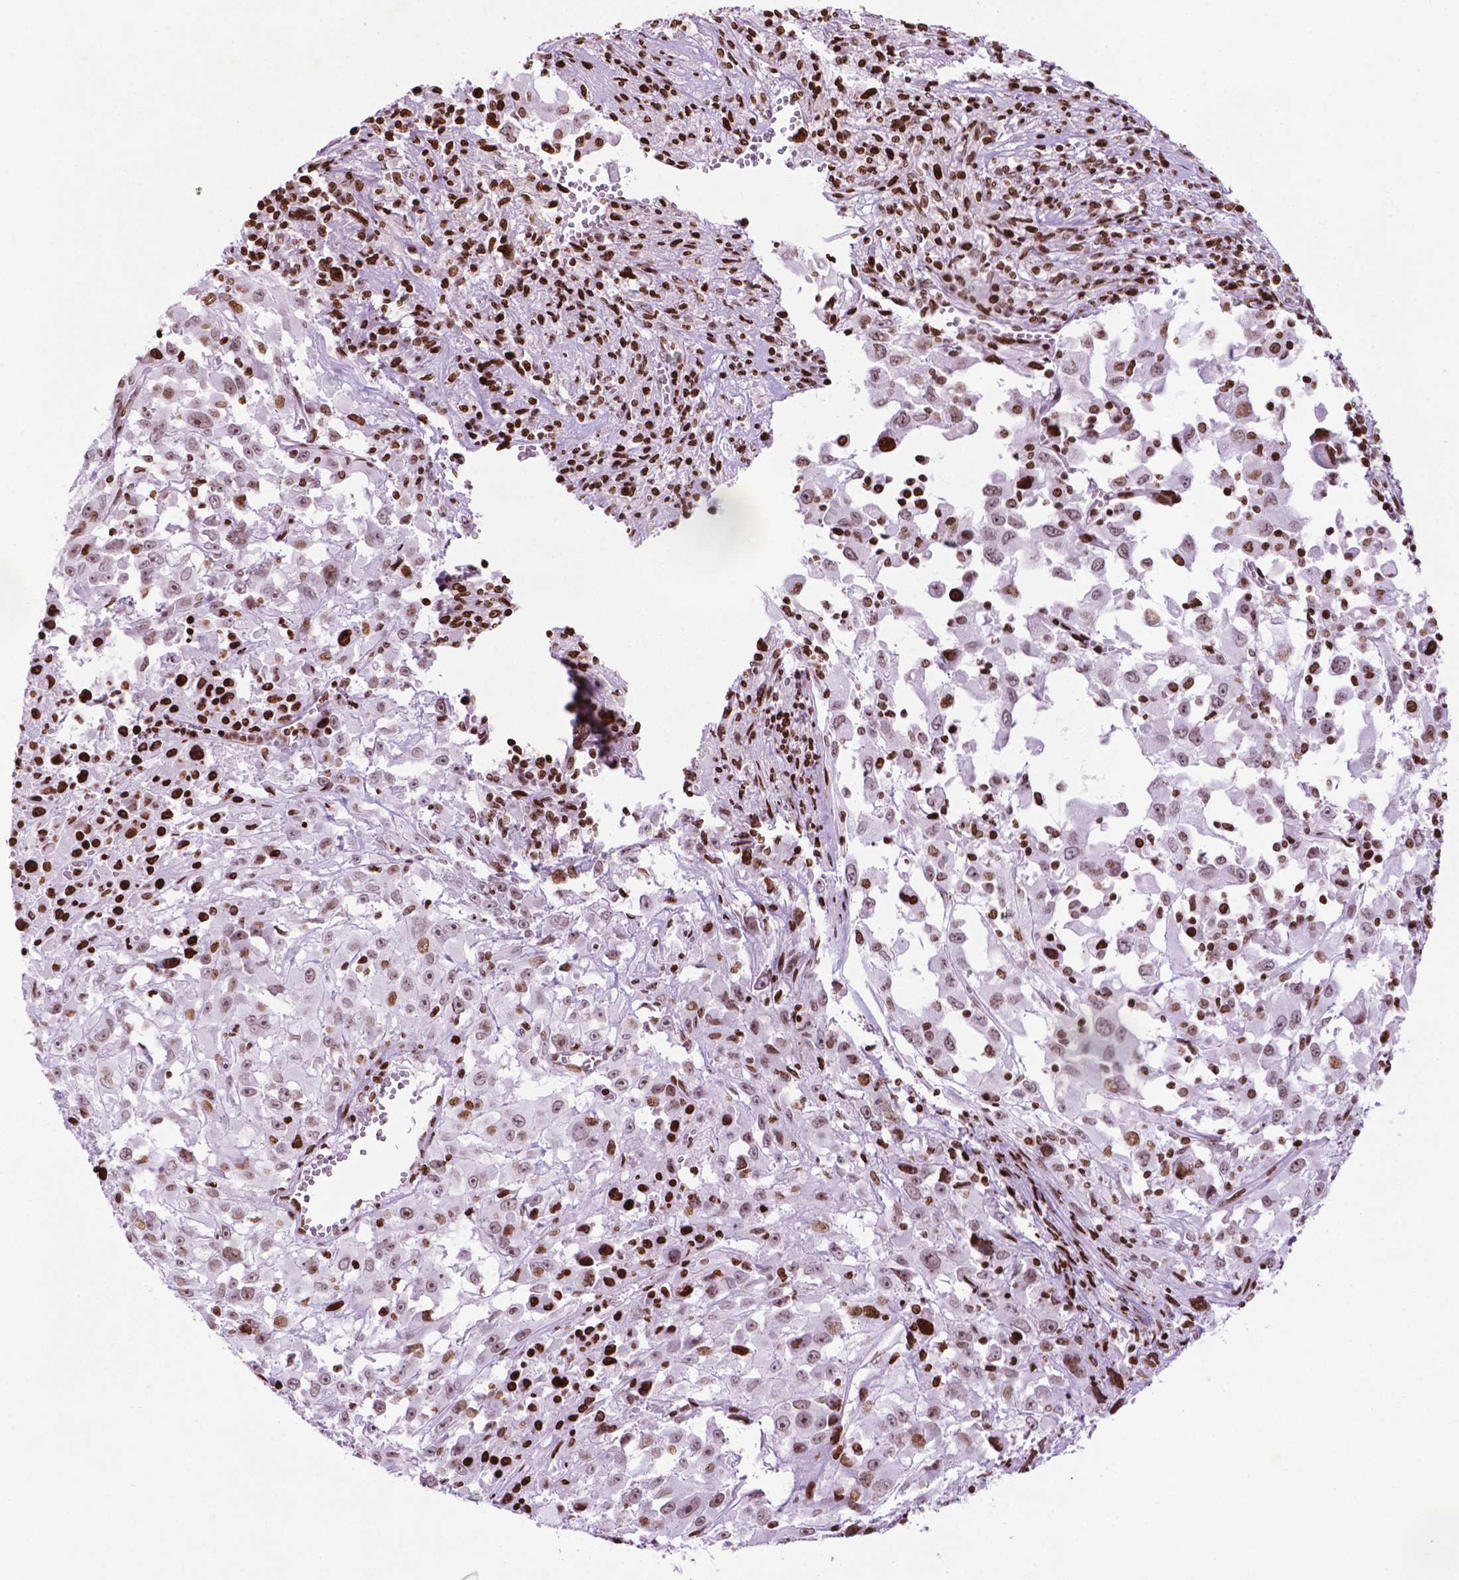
{"staining": {"intensity": "moderate", "quantity": ">75%", "location": "nuclear"}, "tissue": "melanoma", "cell_type": "Tumor cells", "image_type": "cancer", "snomed": [{"axis": "morphology", "description": "Malignant melanoma, Metastatic site"}, {"axis": "topography", "description": "Soft tissue"}], "caption": "Brown immunohistochemical staining in malignant melanoma (metastatic site) reveals moderate nuclear staining in approximately >75% of tumor cells. (DAB IHC, brown staining for protein, blue staining for nuclei).", "gene": "TMEM250", "patient": {"sex": "male", "age": 50}}